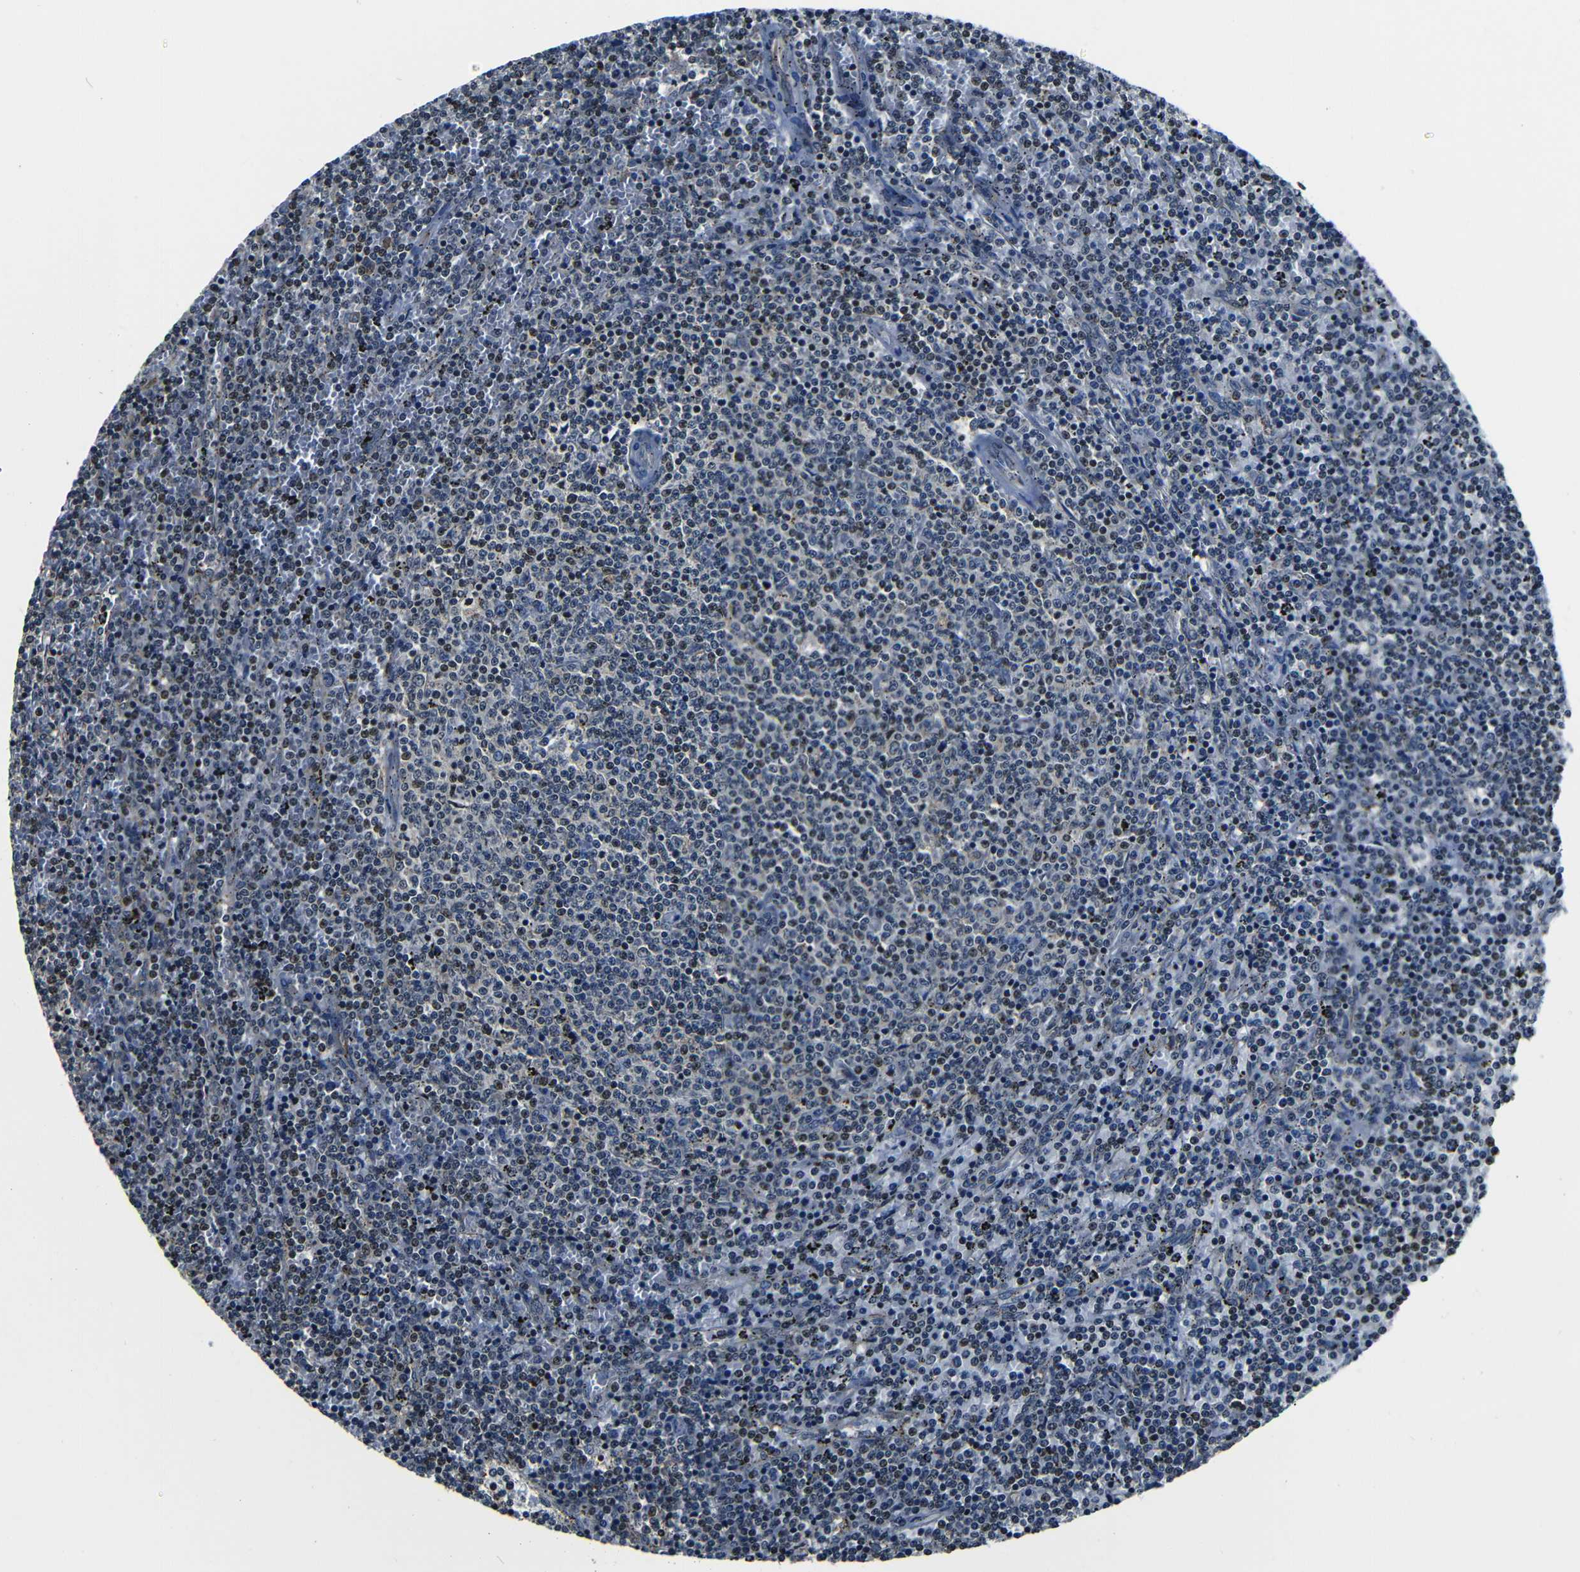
{"staining": {"intensity": "negative", "quantity": "none", "location": "none"}, "tissue": "lymphoma", "cell_type": "Tumor cells", "image_type": "cancer", "snomed": [{"axis": "morphology", "description": "Malignant lymphoma, non-Hodgkin's type, Low grade"}, {"axis": "topography", "description": "Spleen"}], "caption": "IHC photomicrograph of human malignant lymphoma, non-Hodgkin's type (low-grade) stained for a protein (brown), which reveals no staining in tumor cells.", "gene": "NCBP3", "patient": {"sex": "female", "age": 50}}